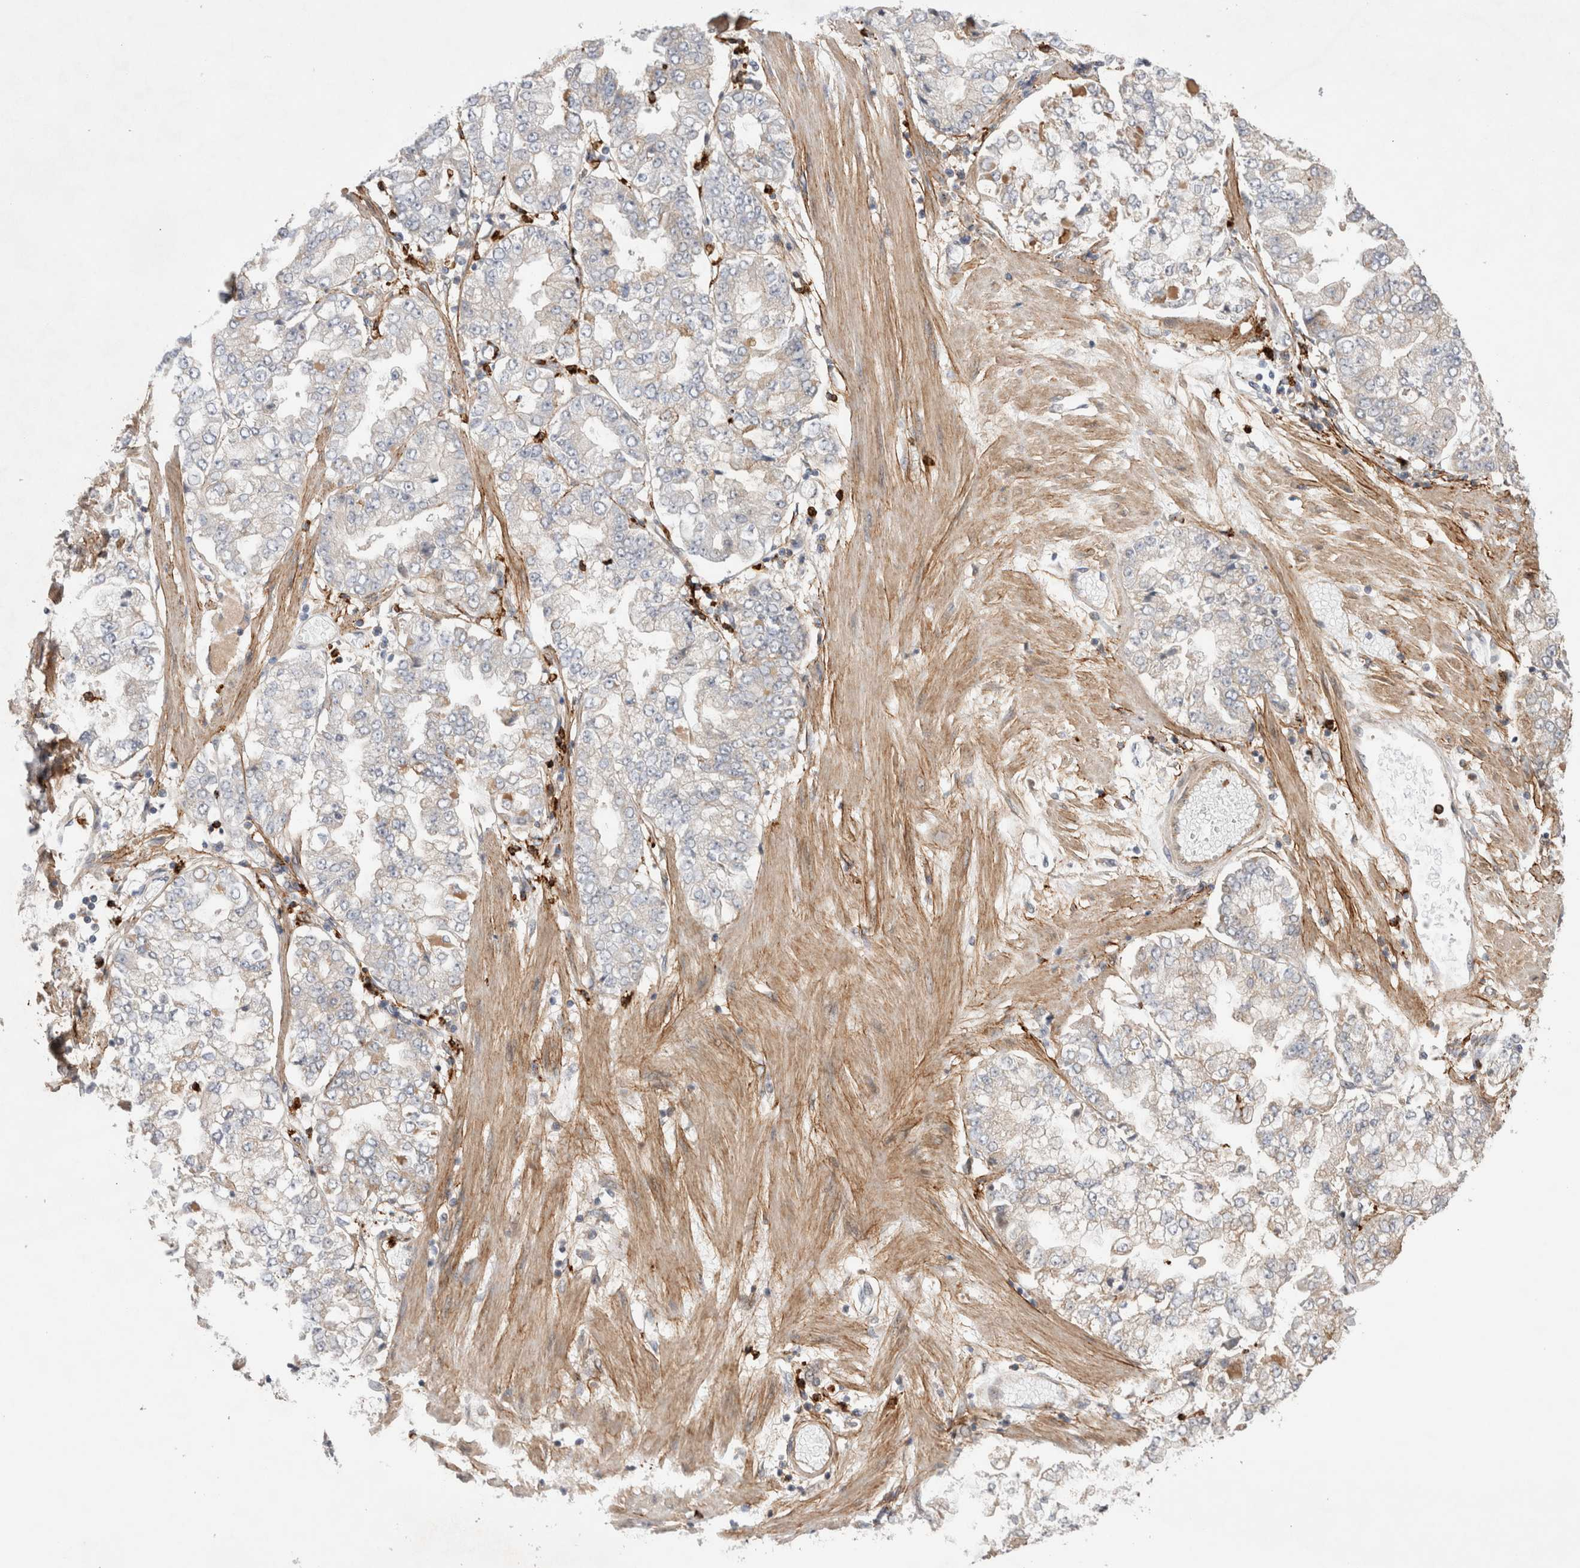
{"staining": {"intensity": "weak", "quantity": "<25%", "location": "cytoplasmic/membranous"}, "tissue": "stomach cancer", "cell_type": "Tumor cells", "image_type": "cancer", "snomed": [{"axis": "morphology", "description": "Adenocarcinoma, NOS"}, {"axis": "topography", "description": "Stomach"}], "caption": "Tumor cells are negative for brown protein staining in stomach cancer. The staining was performed using DAB (3,3'-diaminobenzidine) to visualize the protein expression in brown, while the nuclei were stained in blue with hematoxylin (Magnification: 20x).", "gene": "GSDMB", "patient": {"sex": "male", "age": 76}}